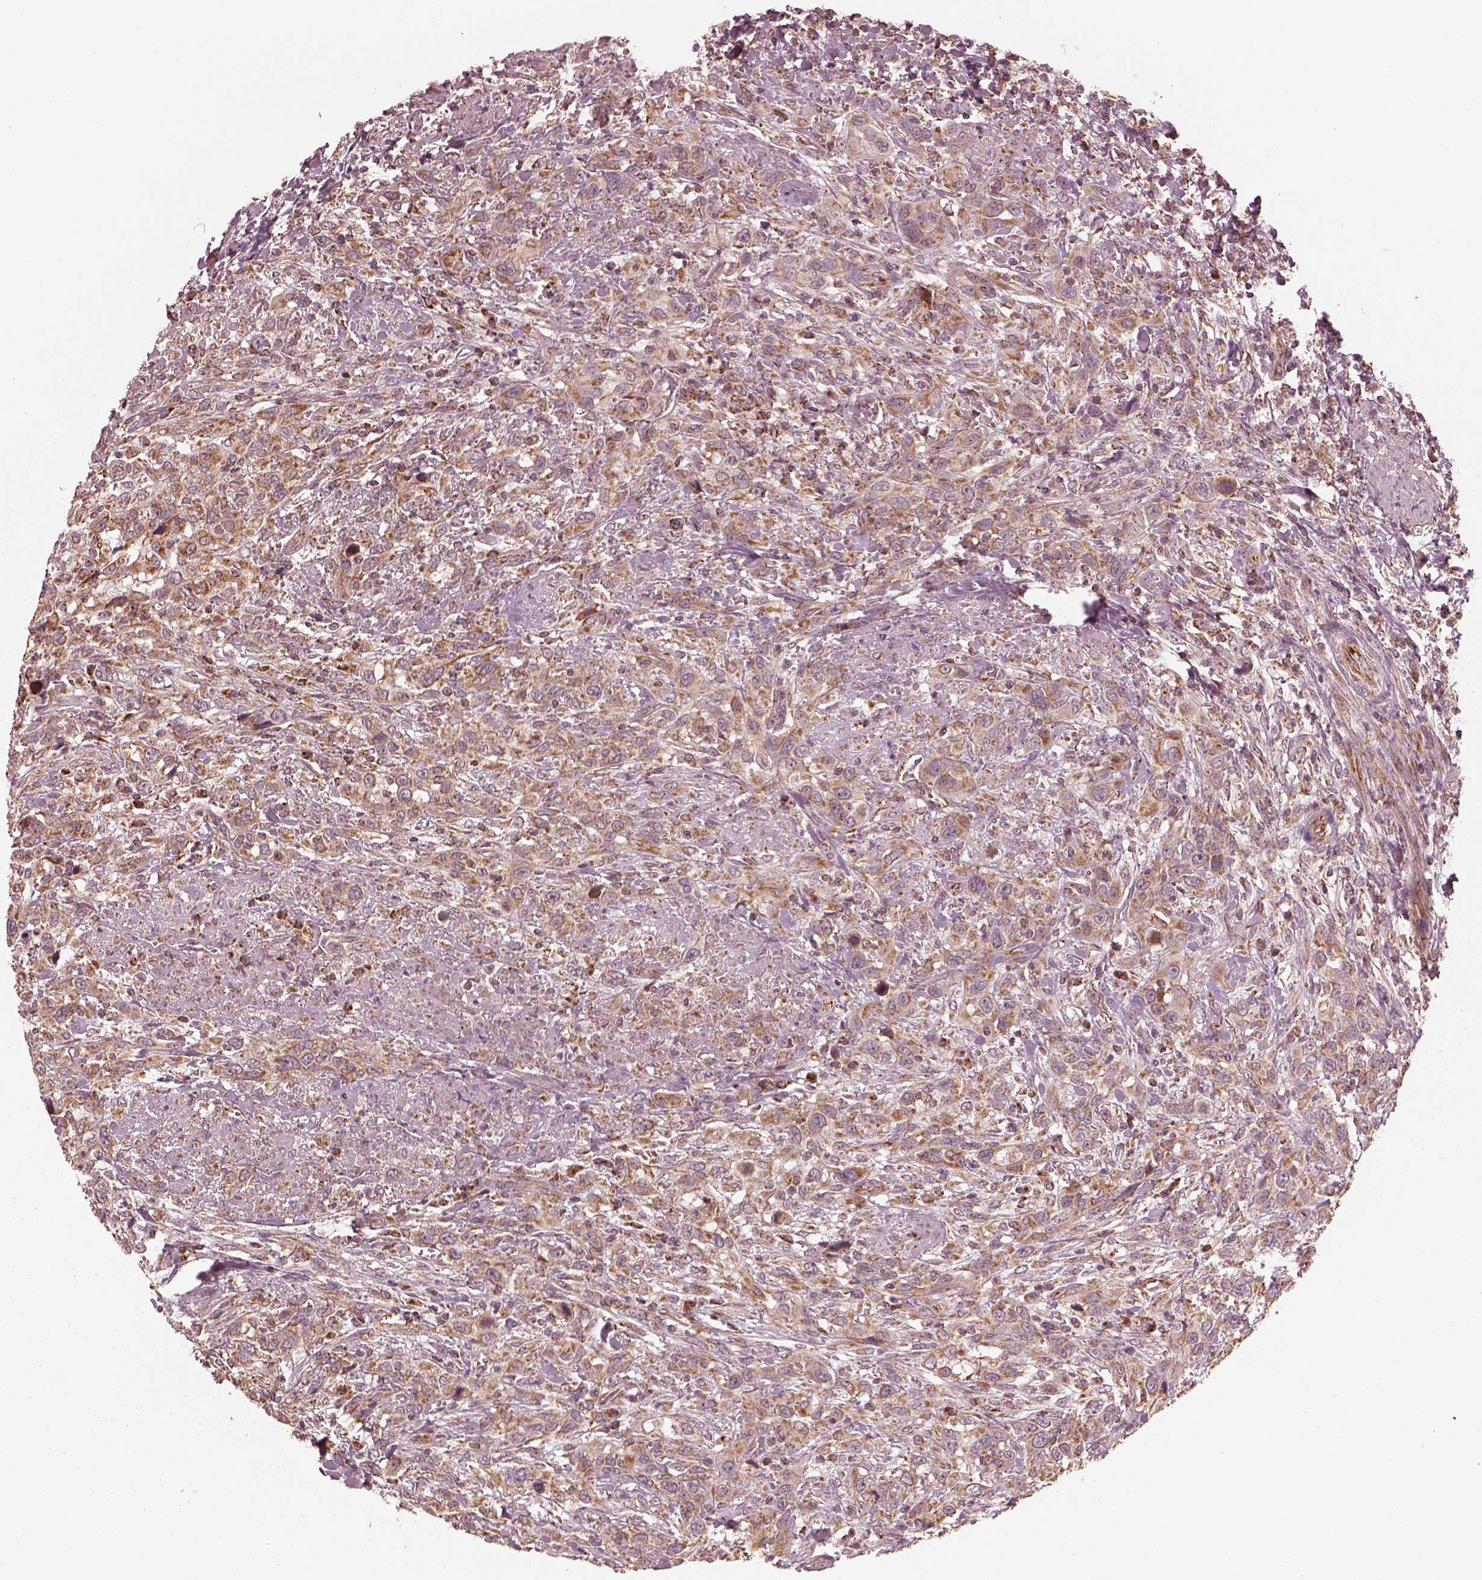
{"staining": {"intensity": "moderate", "quantity": "25%-75%", "location": "cytoplasmic/membranous"}, "tissue": "urothelial cancer", "cell_type": "Tumor cells", "image_type": "cancer", "snomed": [{"axis": "morphology", "description": "Urothelial carcinoma, NOS"}, {"axis": "morphology", "description": "Urothelial carcinoma, High grade"}, {"axis": "topography", "description": "Urinary bladder"}], "caption": "The photomicrograph displays a brown stain indicating the presence of a protein in the cytoplasmic/membranous of tumor cells in high-grade urothelial carcinoma.", "gene": "NDUFB10", "patient": {"sex": "female", "age": 64}}